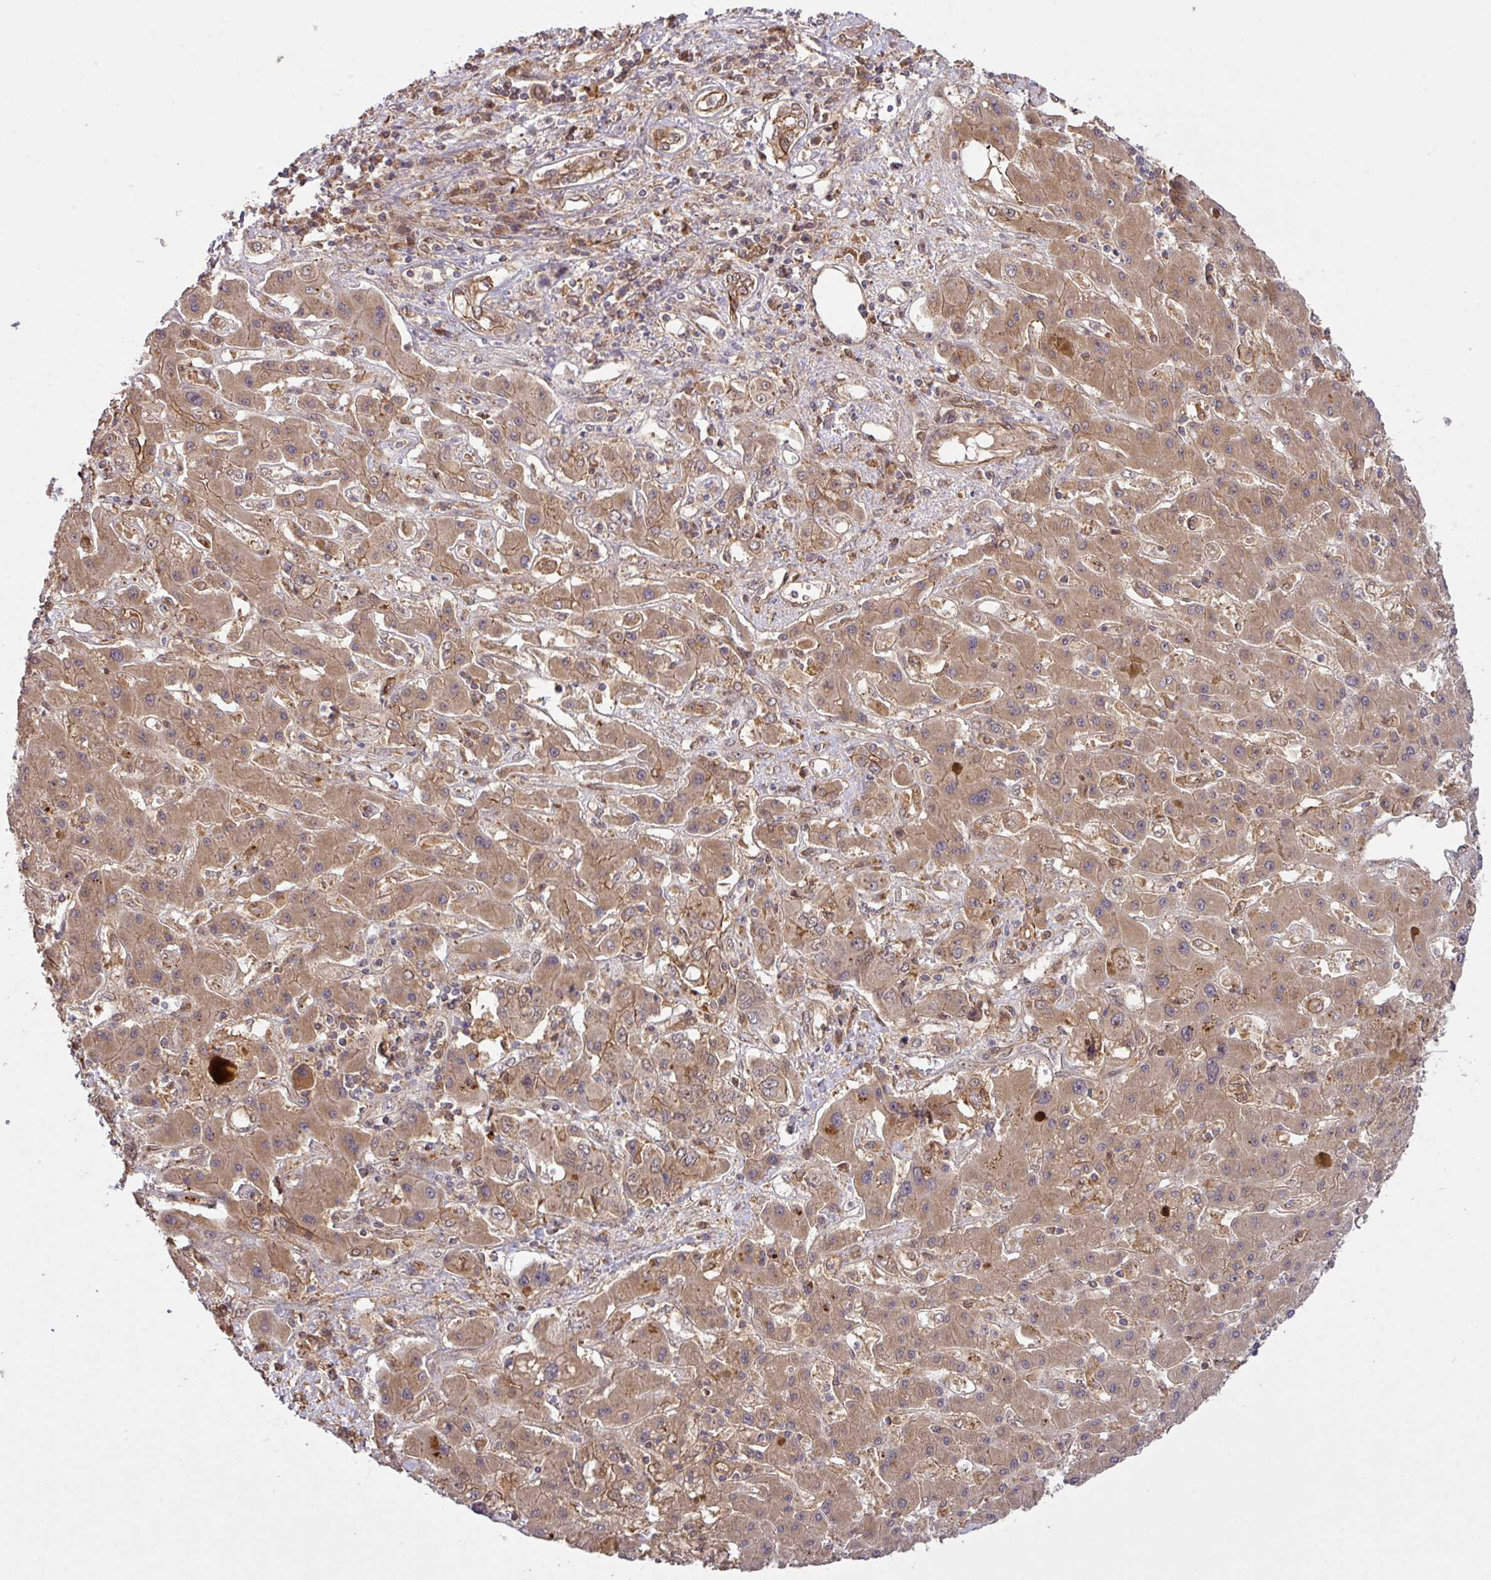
{"staining": {"intensity": "moderate", "quantity": ">75%", "location": "cytoplasmic/membranous"}, "tissue": "liver cancer", "cell_type": "Tumor cells", "image_type": "cancer", "snomed": [{"axis": "morphology", "description": "Cholangiocarcinoma"}, {"axis": "topography", "description": "Liver"}], "caption": "This photomicrograph displays immunohistochemistry (IHC) staining of cholangiocarcinoma (liver), with medium moderate cytoplasmic/membranous expression in about >75% of tumor cells.", "gene": "ARPIN", "patient": {"sex": "male", "age": 67}}